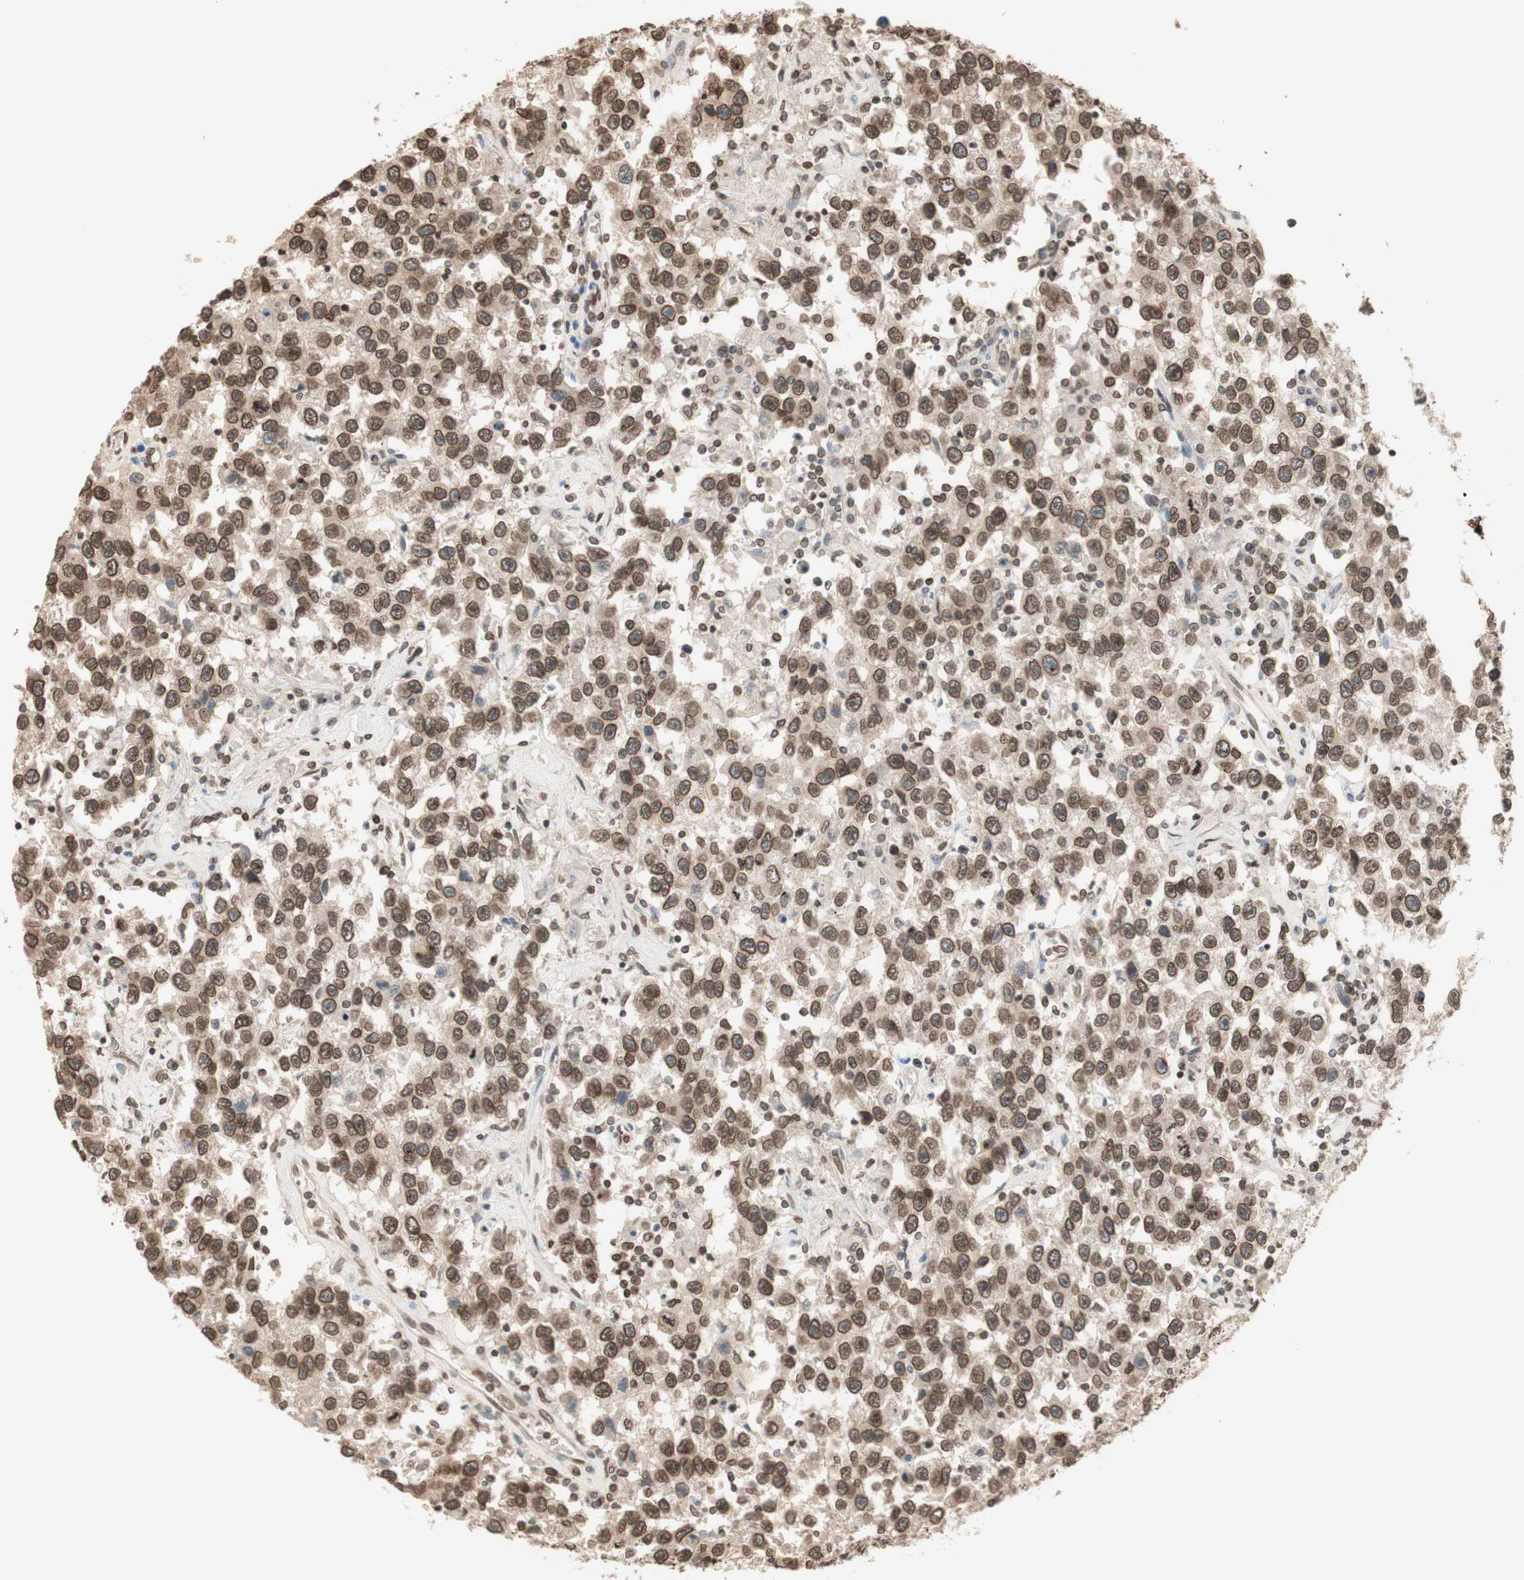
{"staining": {"intensity": "moderate", "quantity": ">75%", "location": "cytoplasmic/membranous,nuclear"}, "tissue": "testis cancer", "cell_type": "Tumor cells", "image_type": "cancer", "snomed": [{"axis": "morphology", "description": "Seminoma, NOS"}, {"axis": "topography", "description": "Testis"}], "caption": "Moderate cytoplasmic/membranous and nuclear protein staining is identified in about >75% of tumor cells in testis cancer (seminoma).", "gene": "TMPO", "patient": {"sex": "male", "age": 41}}